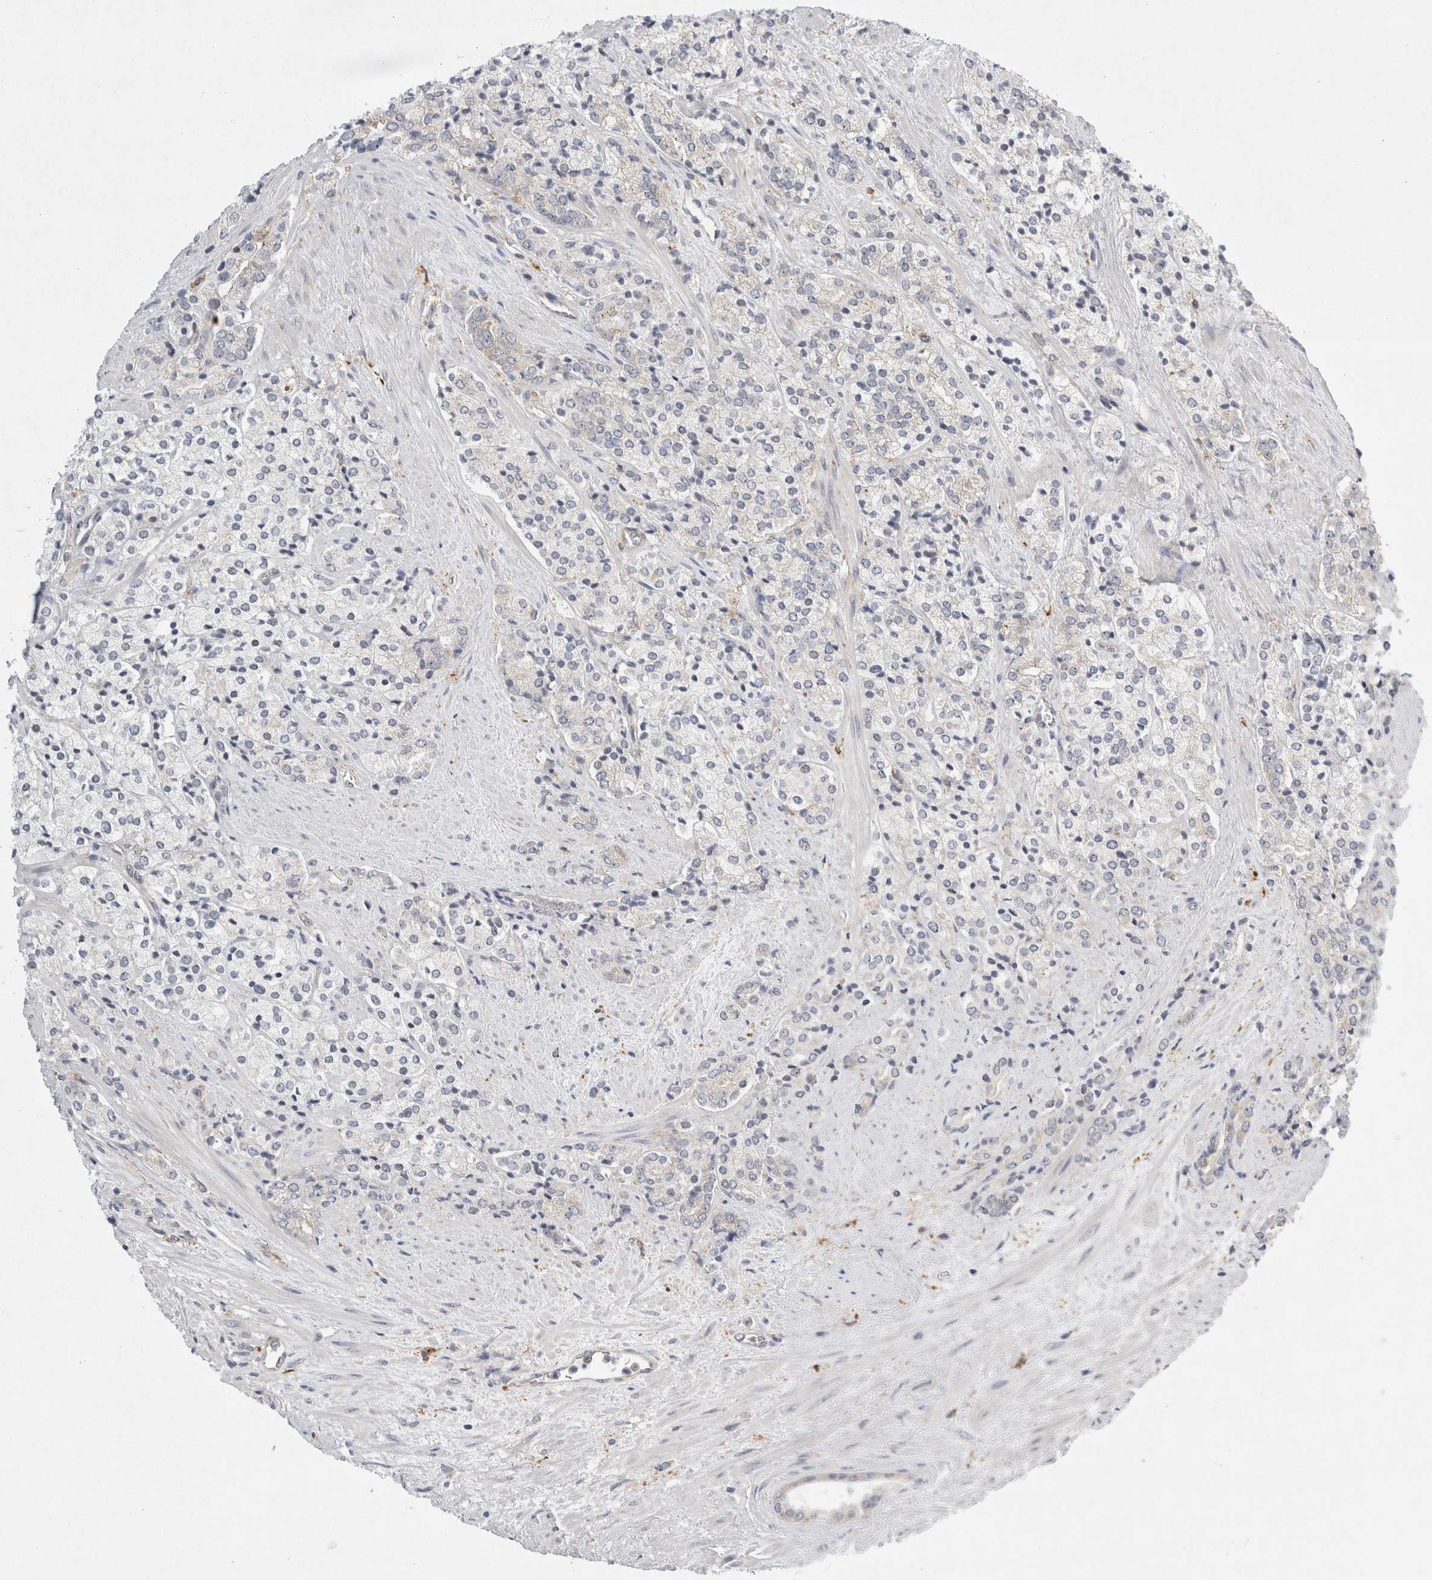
{"staining": {"intensity": "weak", "quantity": "<25%", "location": "cytoplasmic/membranous"}, "tissue": "prostate cancer", "cell_type": "Tumor cells", "image_type": "cancer", "snomed": [{"axis": "morphology", "description": "Adenocarcinoma, High grade"}, {"axis": "topography", "description": "Prostate"}], "caption": "This is an immunohistochemistry image of high-grade adenocarcinoma (prostate). There is no positivity in tumor cells.", "gene": "CDCA7L", "patient": {"sex": "male", "age": 71}}